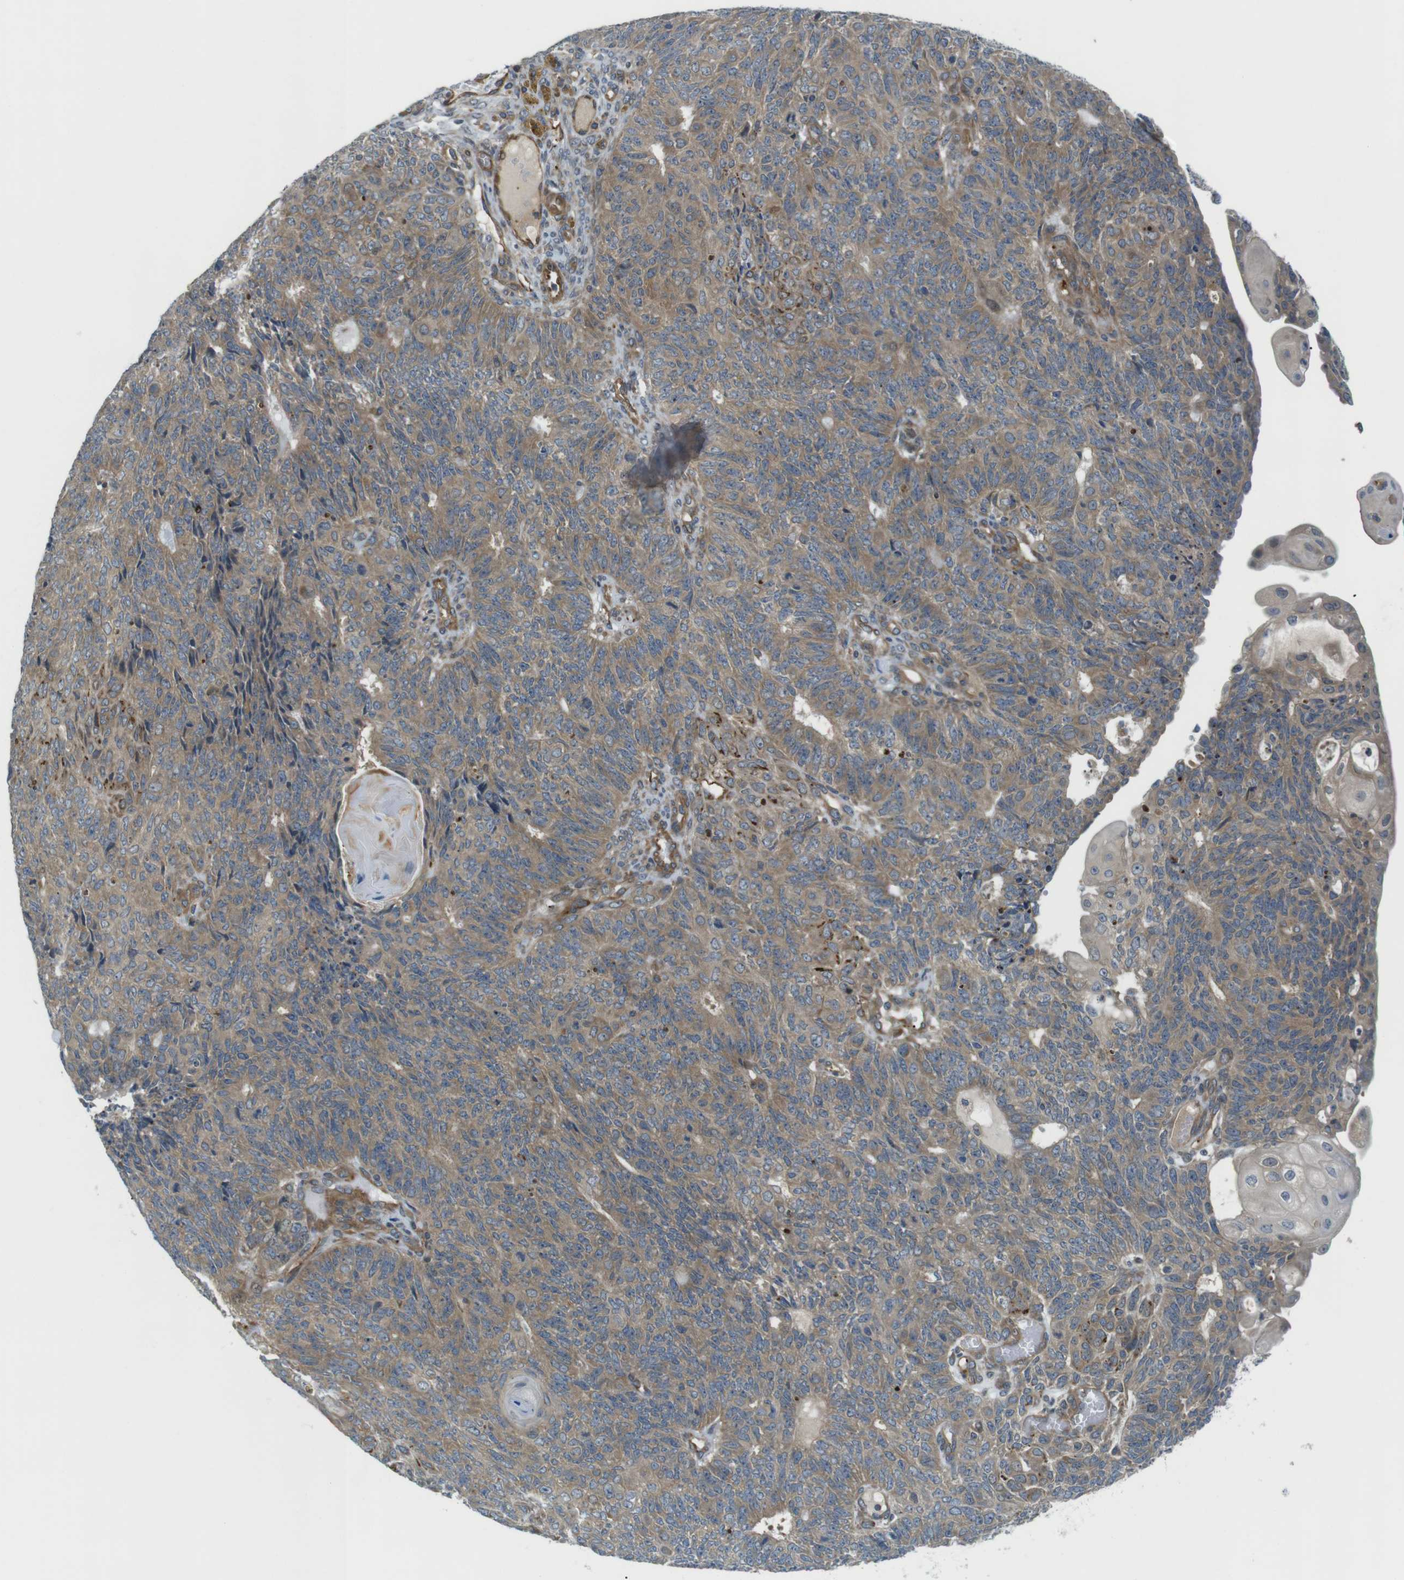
{"staining": {"intensity": "moderate", "quantity": ">75%", "location": "cytoplasmic/membranous"}, "tissue": "endometrial cancer", "cell_type": "Tumor cells", "image_type": "cancer", "snomed": [{"axis": "morphology", "description": "Adenocarcinoma, NOS"}, {"axis": "topography", "description": "Endometrium"}], "caption": "Endometrial cancer stained with a brown dye exhibits moderate cytoplasmic/membranous positive expression in about >75% of tumor cells.", "gene": "TSC1", "patient": {"sex": "female", "age": 32}}